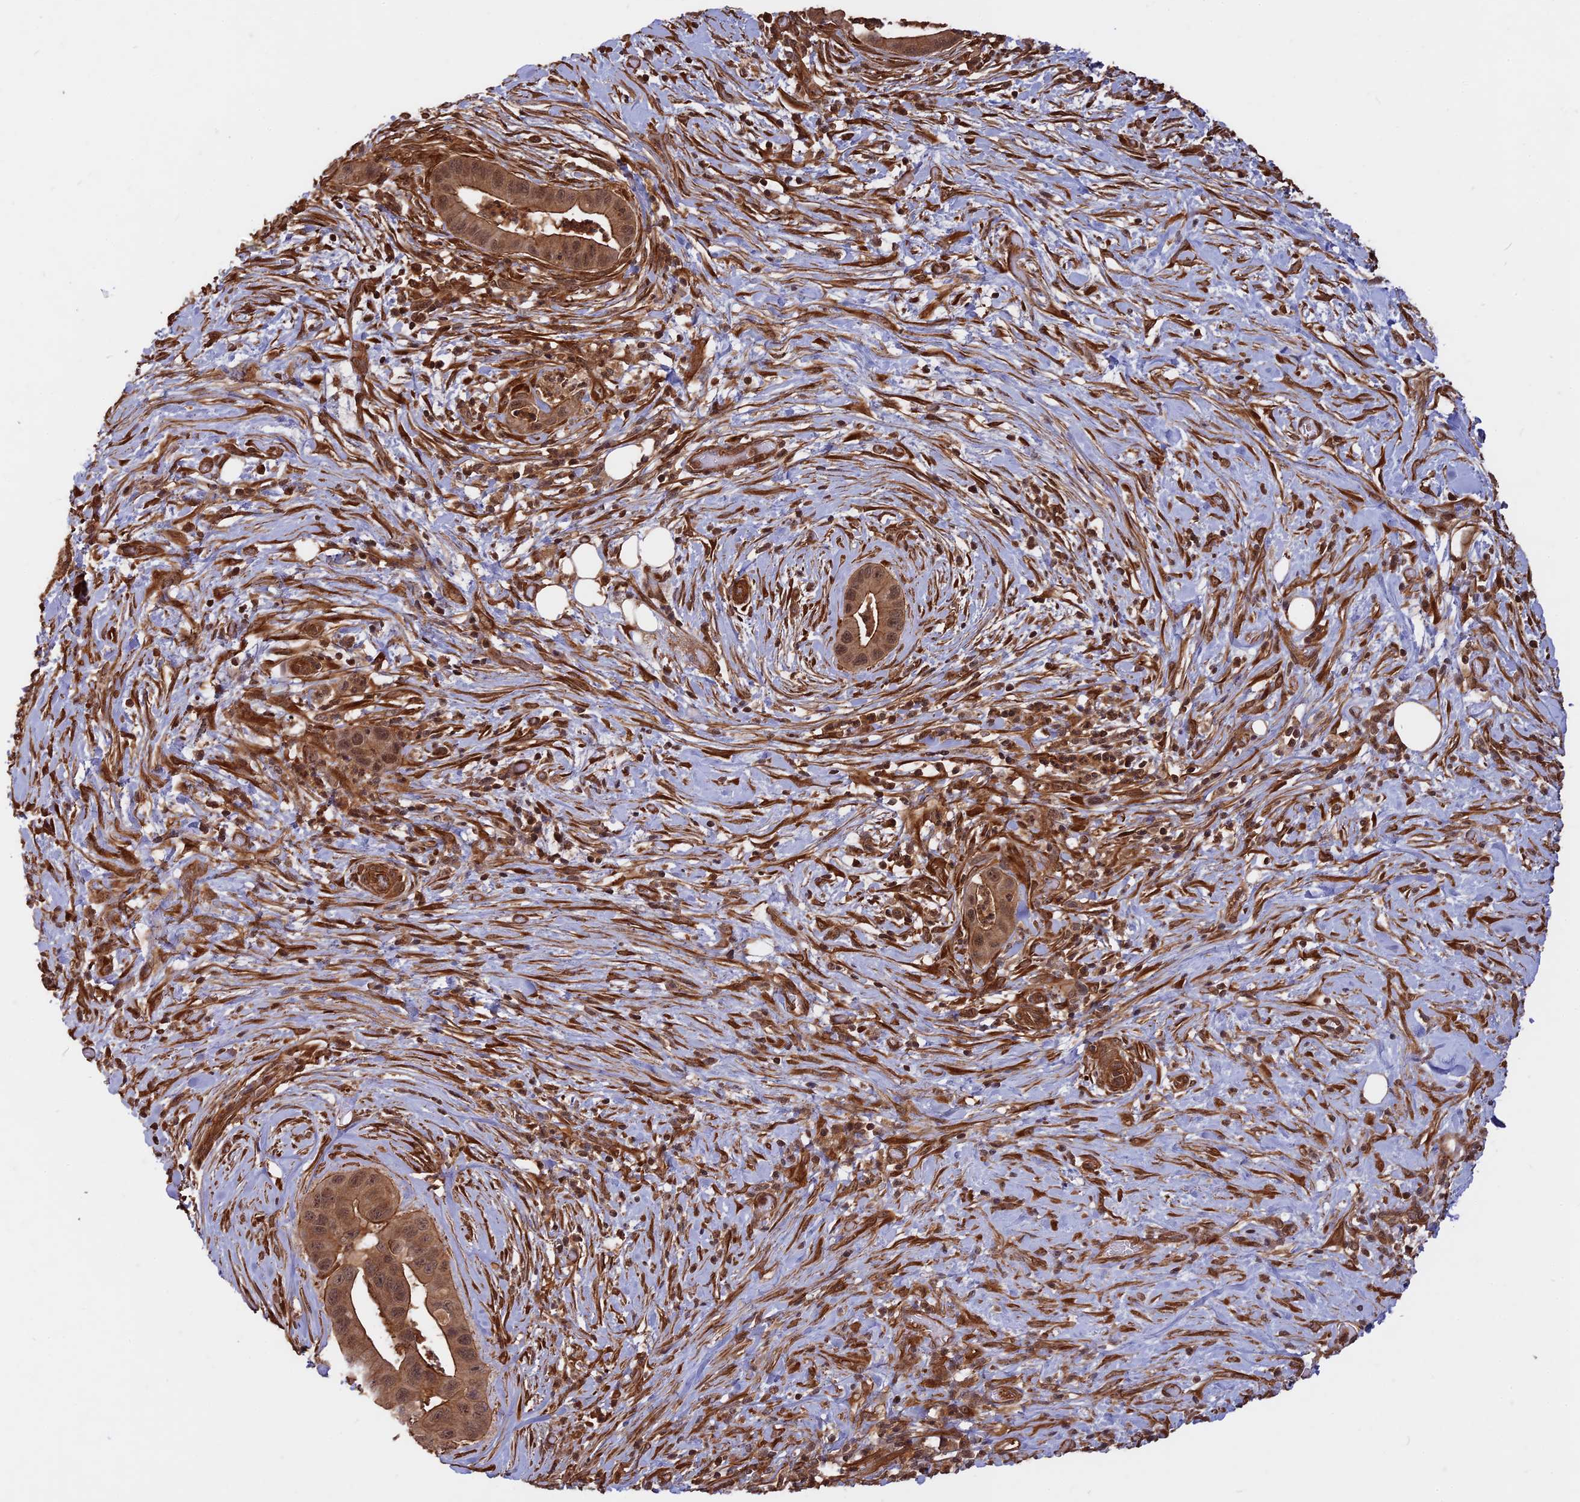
{"staining": {"intensity": "moderate", "quantity": ">75%", "location": "cytoplasmic/membranous,nuclear"}, "tissue": "pancreatic cancer", "cell_type": "Tumor cells", "image_type": "cancer", "snomed": [{"axis": "morphology", "description": "Adenocarcinoma, NOS"}, {"axis": "topography", "description": "Pancreas"}], "caption": "This histopathology image shows IHC staining of pancreatic adenocarcinoma, with medium moderate cytoplasmic/membranous and nuclear positivity in approximately >75% of tumor cells.", "gene": "CCDC174", "patient": {"sex": "male", "age": 73}}